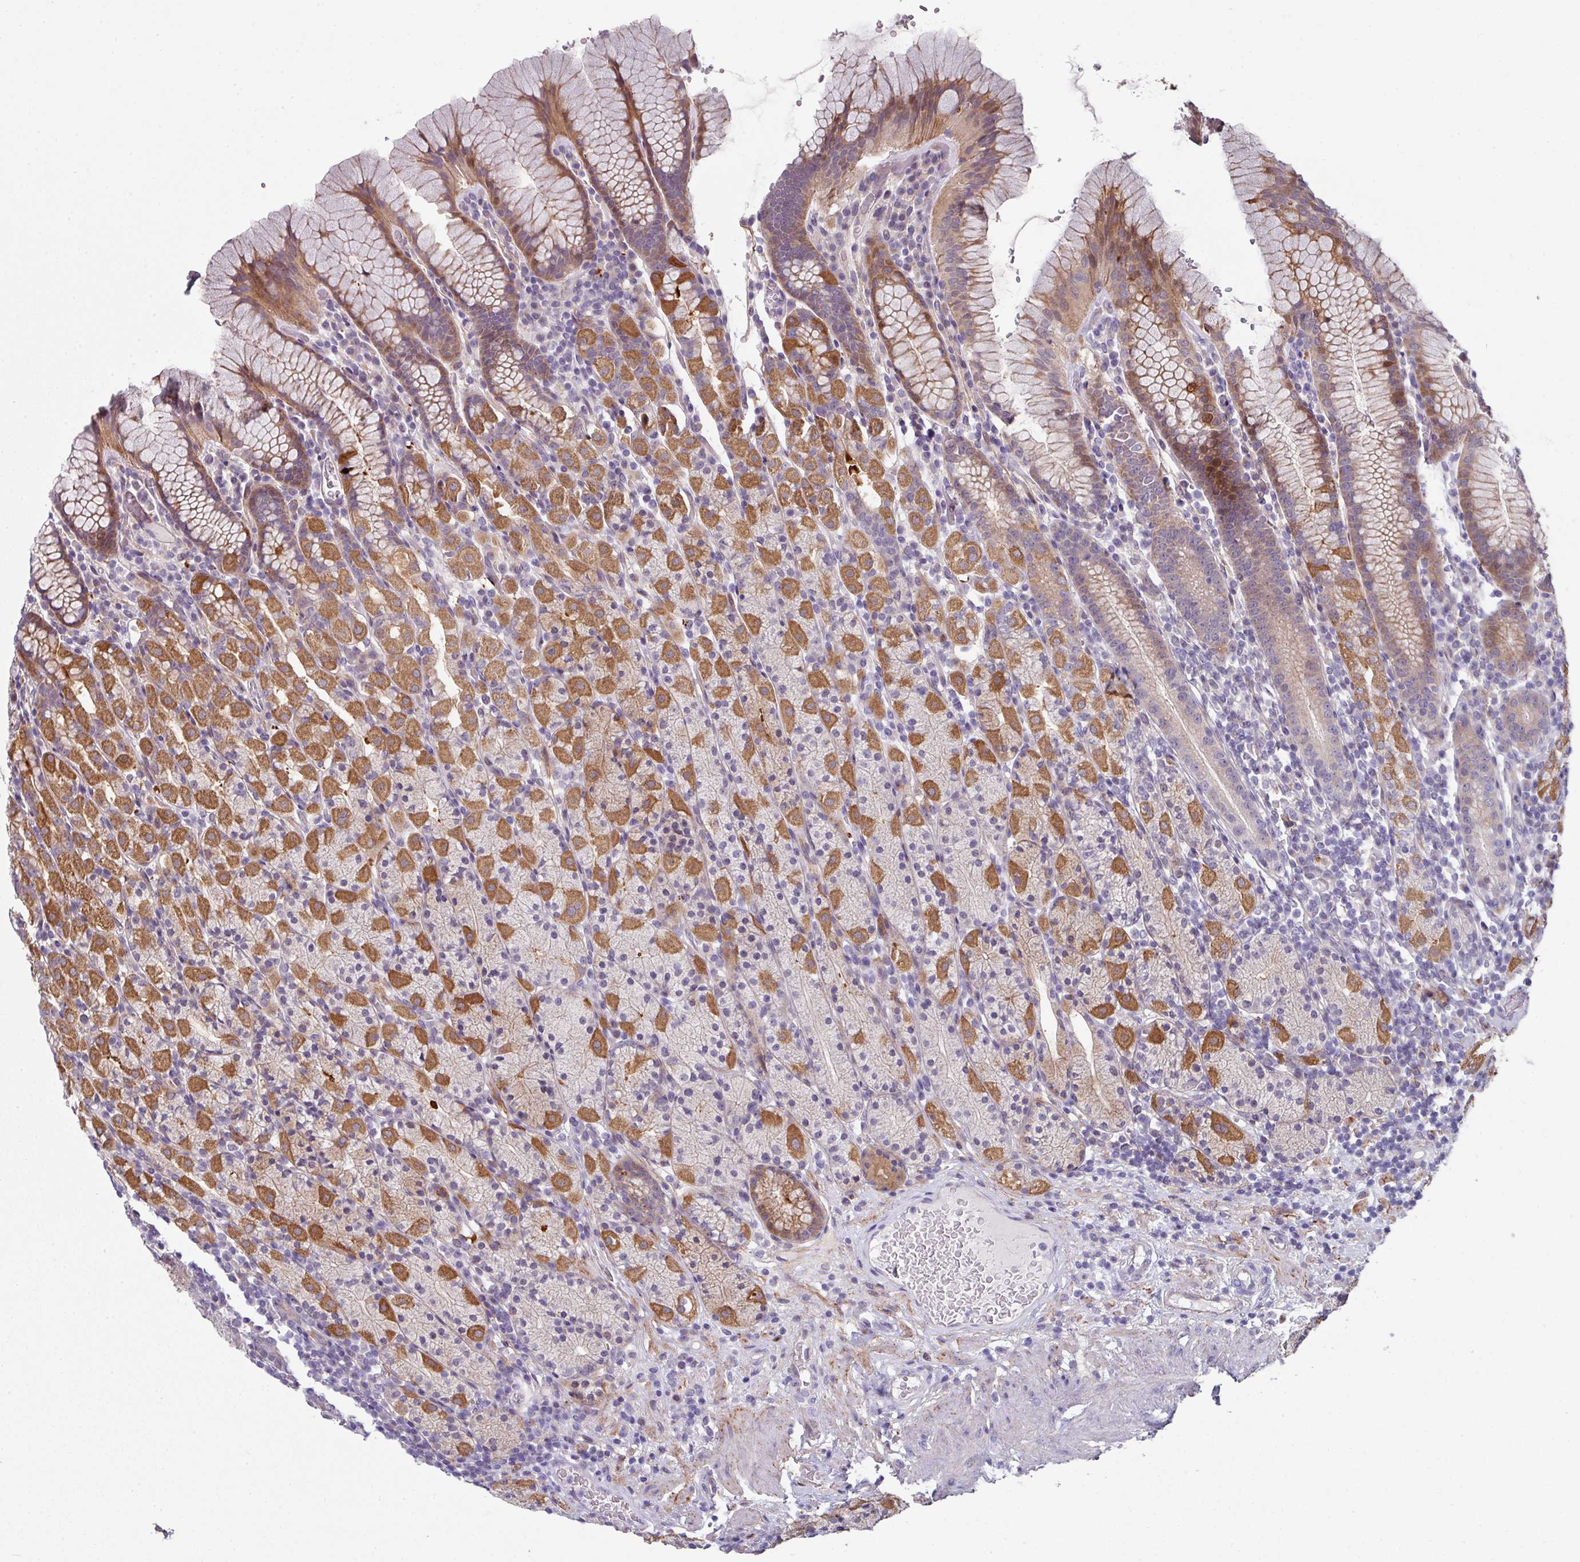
{"staining": {"intensity": "strong", "quantity": ">75%", "location": "cytoplasmic/membranous"}, "tissue": "stomach", "cell_type": "Glandular cells", "image_type": "normal", "snomed": [{"axis": "morphology", "description": "Normal tissue, NOS"}, {"axis": "topography", "description": "Stomach, upper"}, {"axis": "topography", "description": "Stomach"}], "caption": "Immunohistochemistry (IHC) of benign human stomach demonstrates high levels of strong cytoplasmic/membranous expression in approximately >75% of glandular cells. Immunohistochemistry (IHC) stains the protein of interest in brown and the nuclei are stained blue.", "gene": "C2orf16", "patient": {"sex": "male", "age": 62}}